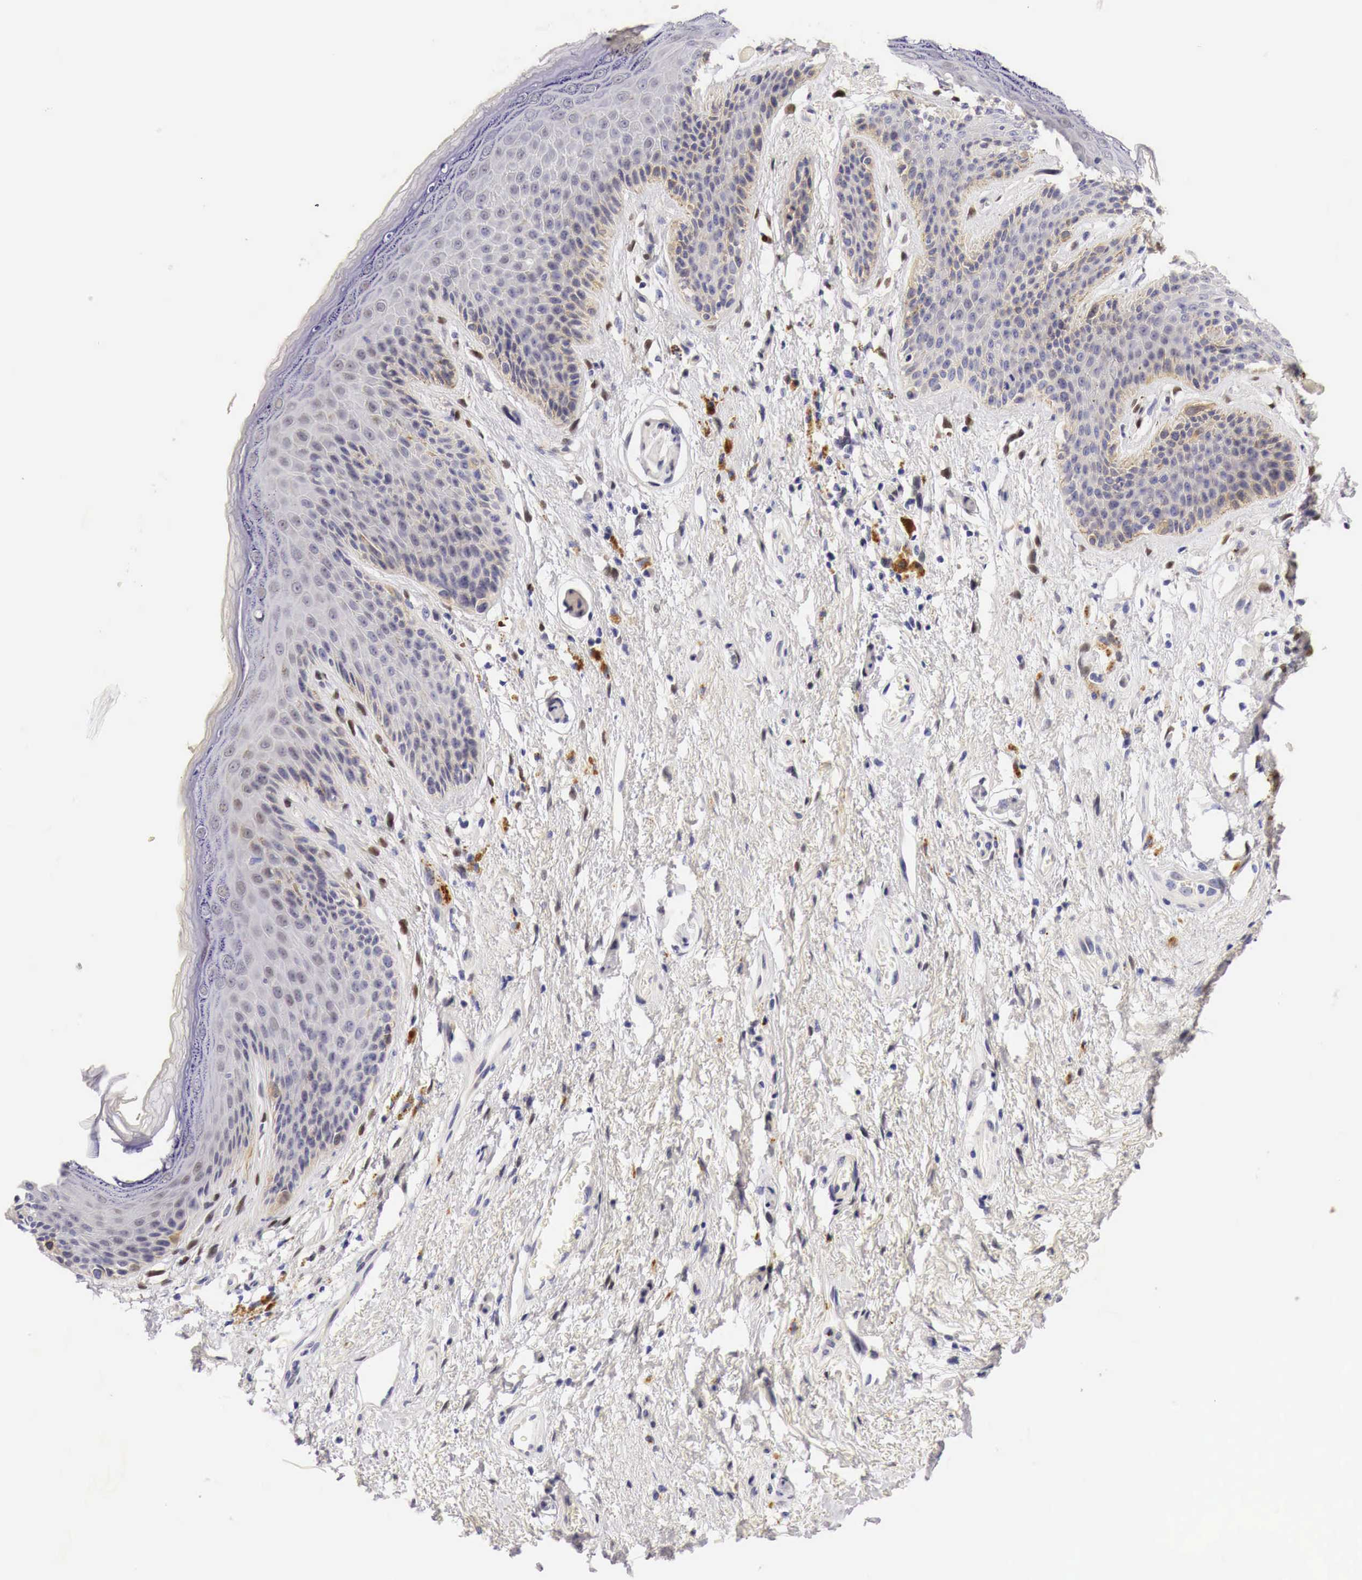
{"staining": {"intensity": "weak", "quantity": "<25%", "location": "cytoplasmic/membranous"}, "tissue": "skin", "cell_type": "Epidermal cells", "image_type": "normal", "snomed": [{"axis": "morphology", "description": "Normal tissue, NOS"}, {"axis": "topography", "description": "Anal"}, {"axis": "topography", "description": "Peripheral nerve tissue"}], "caption": "There is no significant staining in epidermal cells of skin. (DAB (3,3'-diaminobenzidine) immunohistochemistry, high magnification).", "gene": "CASP3", "patient": {"sex": "female", "age": 46}}